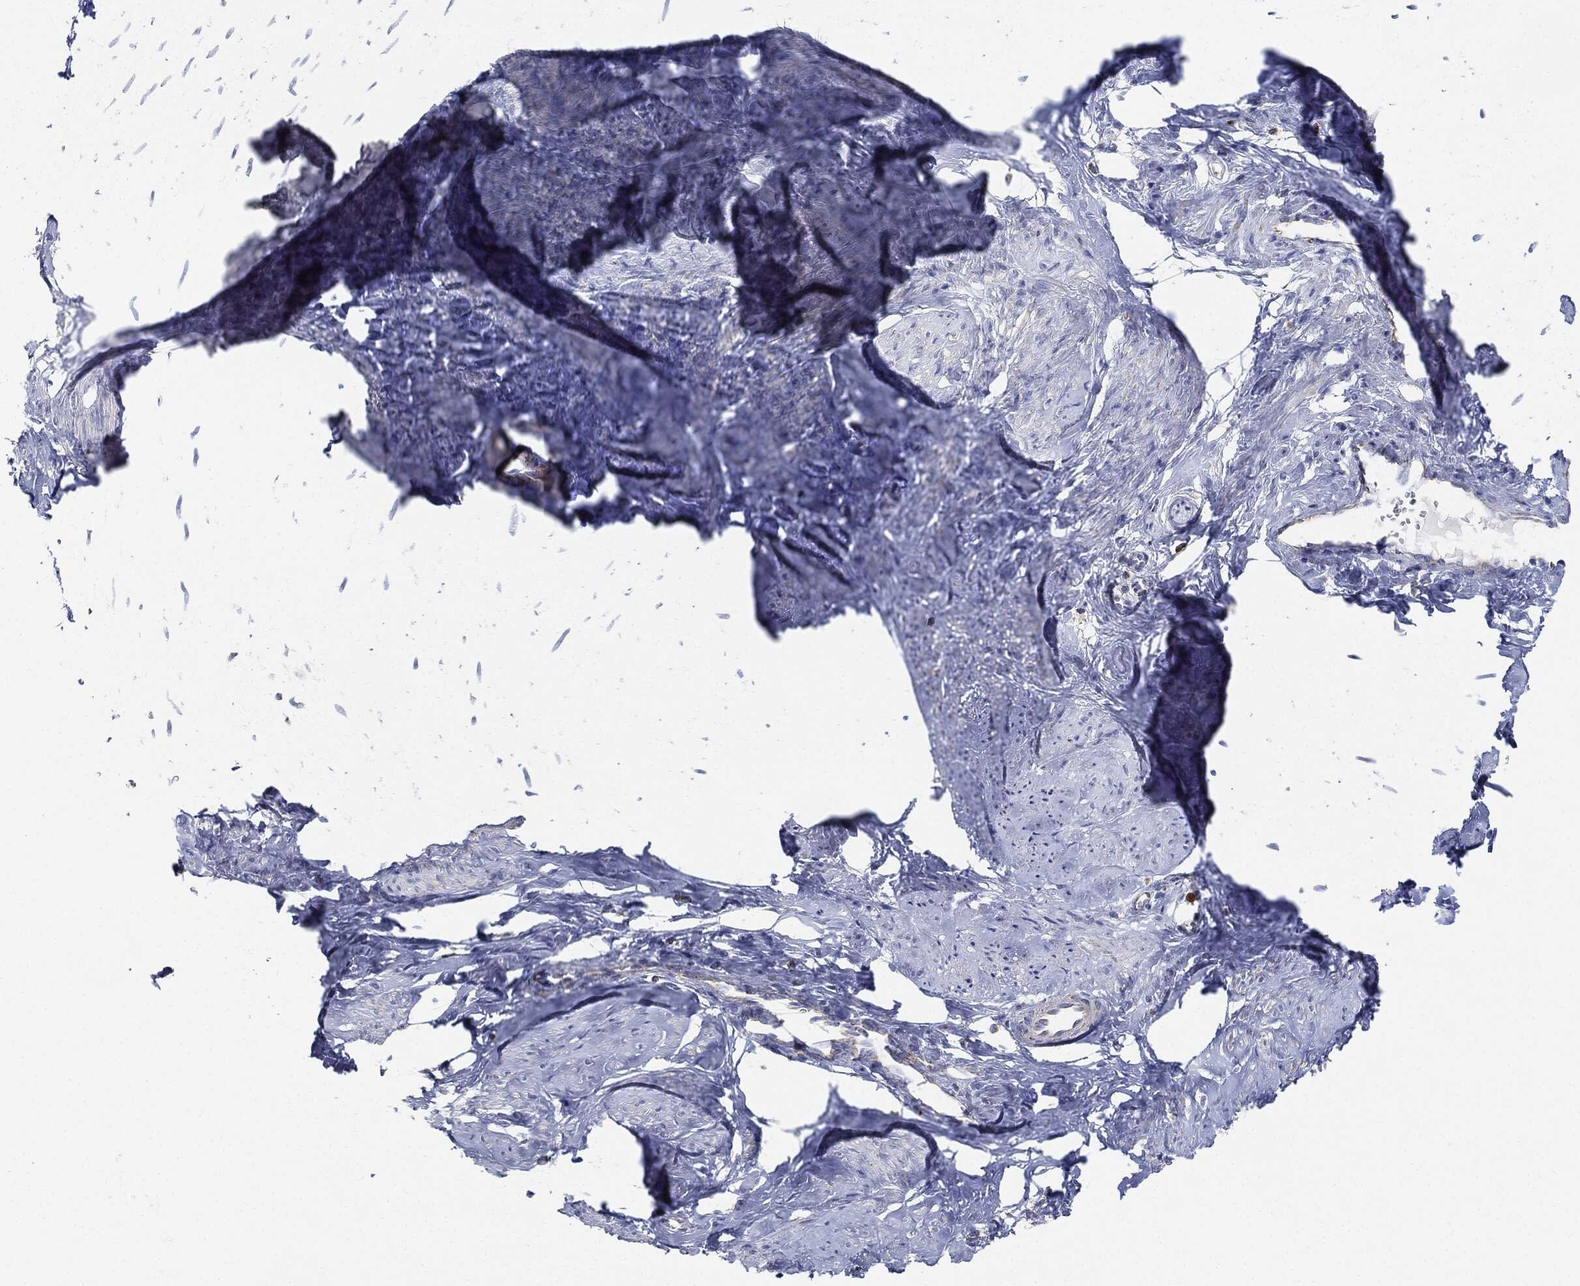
{"staining": {"intensity": "negative", "quantity": "none", "location": "none"}, "tissue": "smooth muscle", "cell_type": "Smooth muscle cells", "image_type": "normal", "snomed": [{"axis": "morphology", "description": "Normal tissue, NOS"}, {"axis": "topography", "description": "Smooth muscle"}], "caption": "Protein analysis of unremarkable smooth muscle demonstrates no significant positivity in smooth muscle cells.", "gene": "CAPN15", "patient": {"sex": "female", "age": 48}}